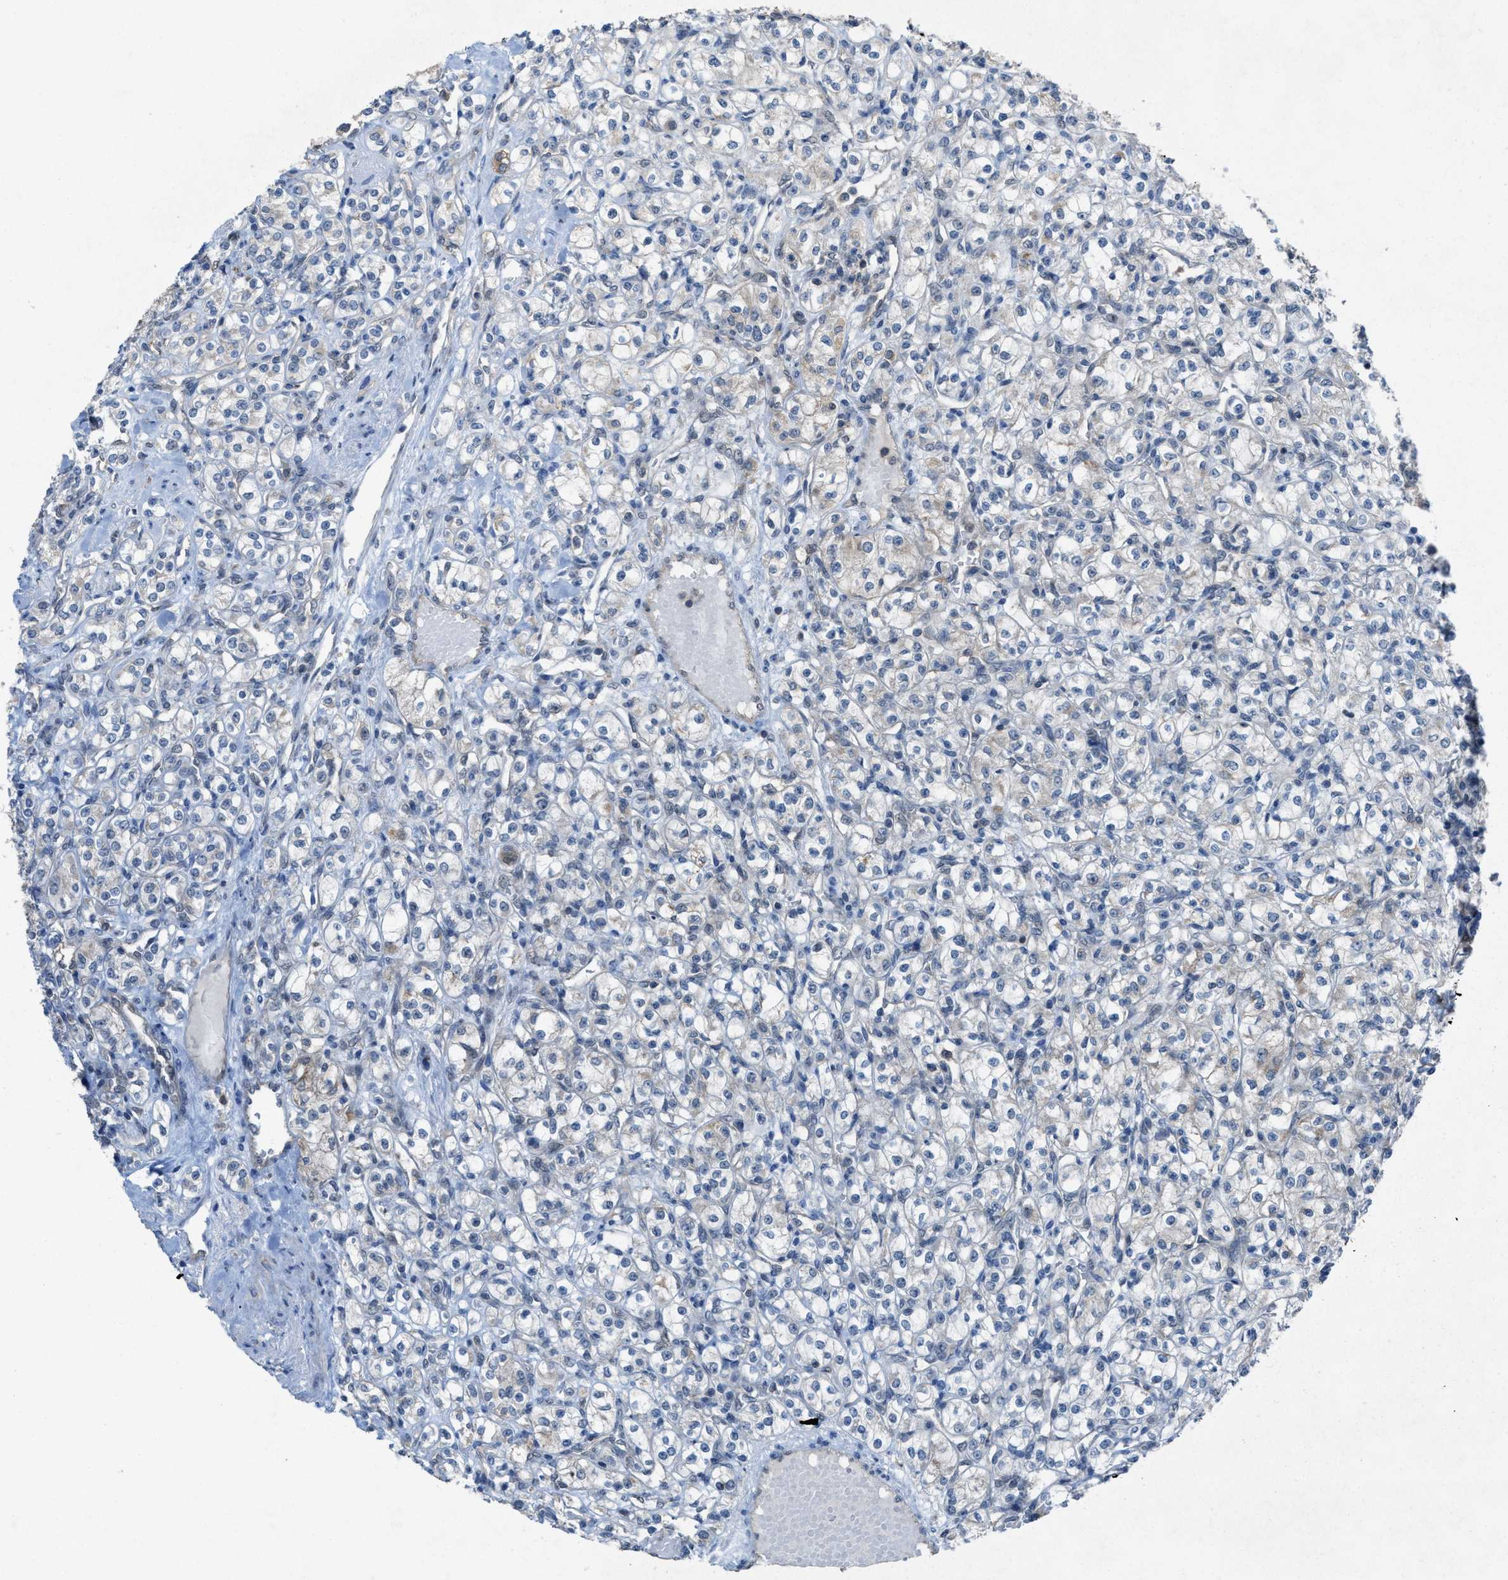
{"staining": {"intensity": "negative", "quantity": "none", "location": "none"}, "tissue": "renal cancer", "cell_type": "Tumor cells", "image_type": "cancer", "snomed": [{"axis": "morphology", "description": "Adenocarcinoma, NOS"}, {"axis": "topography", "description": "Kidney"}], "caption": "The micrograph reveals no staining of tumor cells in renal cancer.", "gene": "PLAA", "patient": {"sex": "male", "age": 77}}